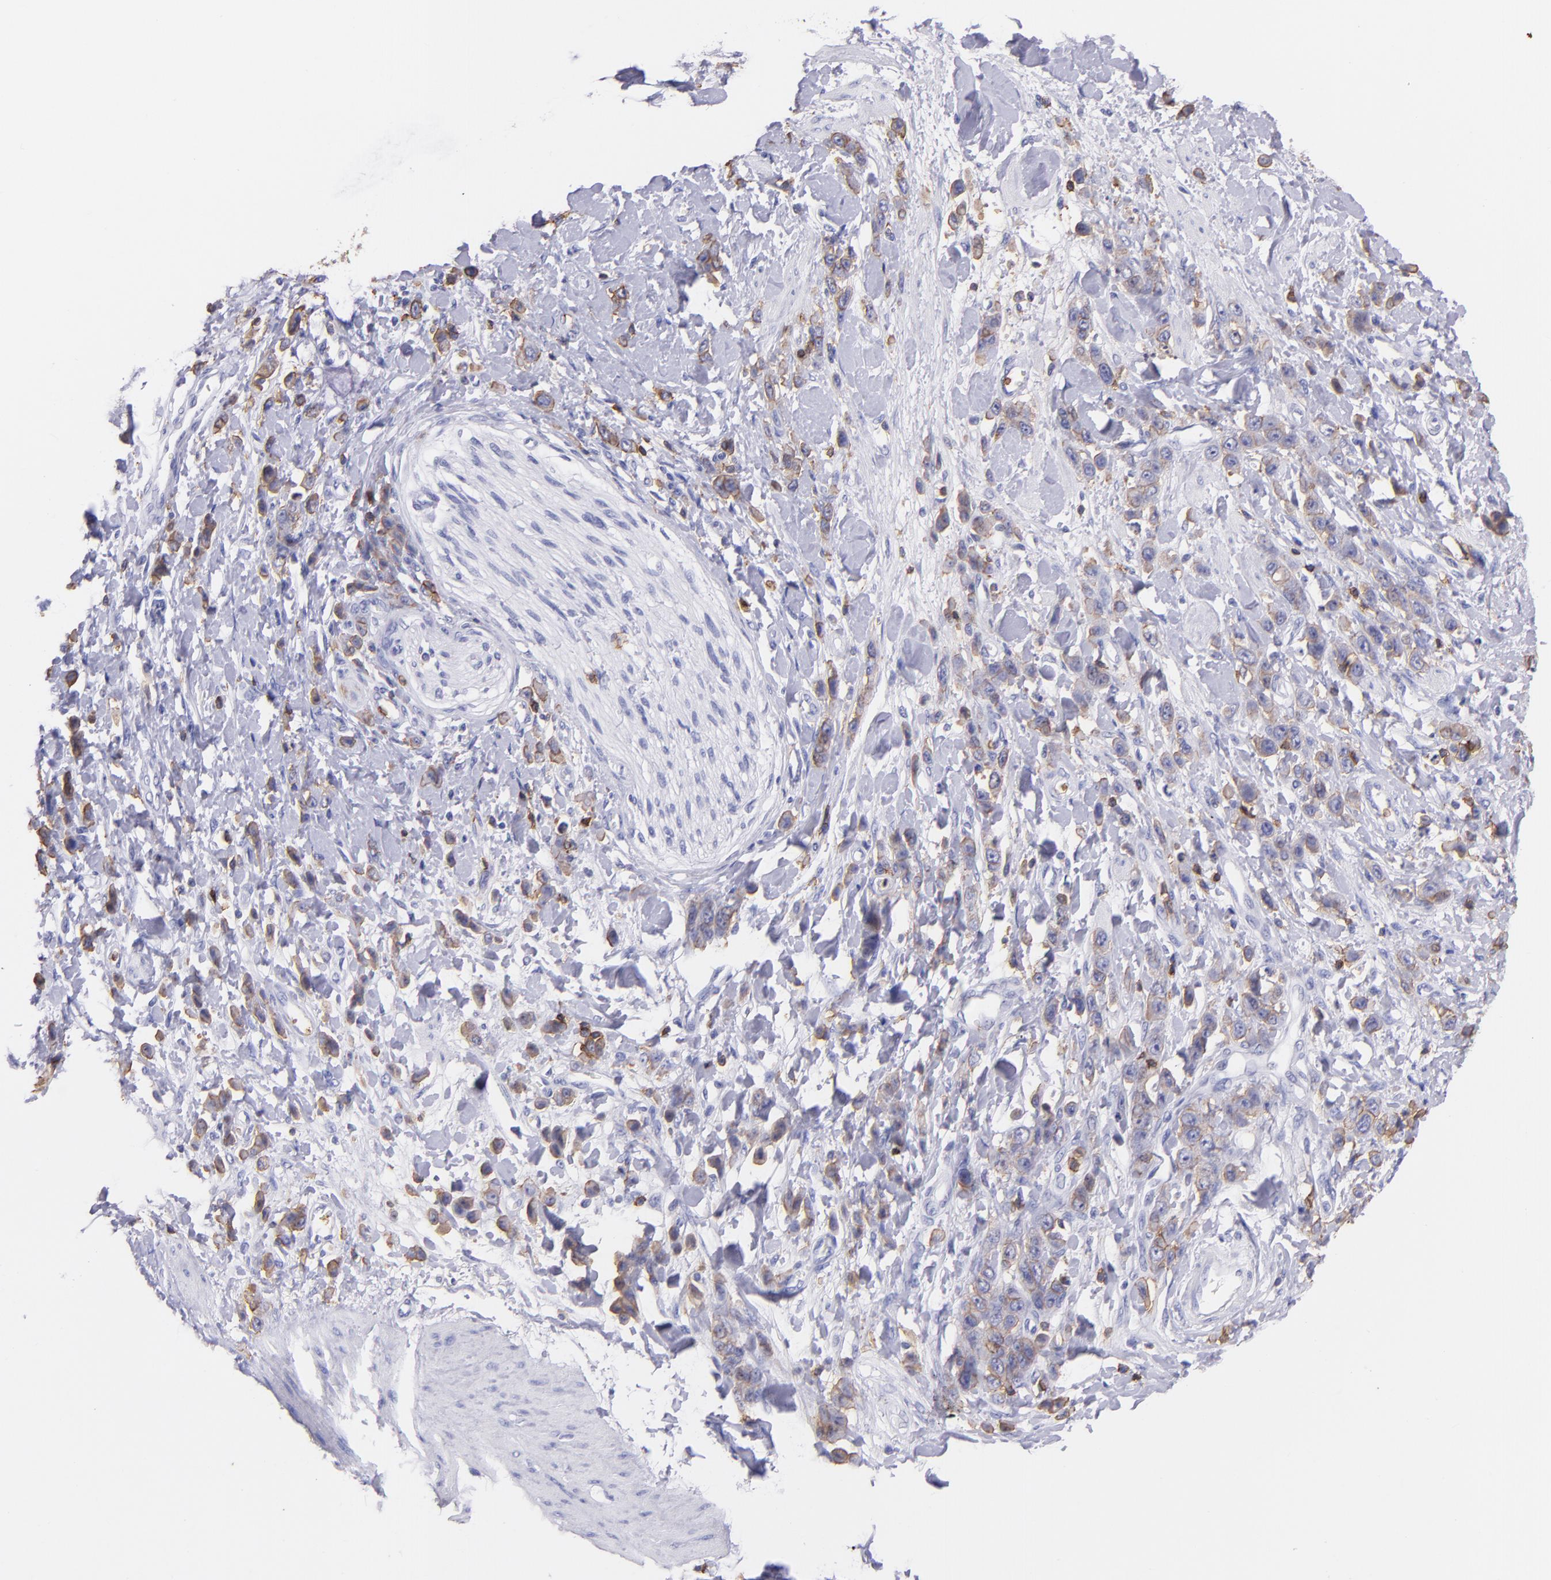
{"staining": {"intensity": "weak", "quantity": "25%-75%", "location": "cytoplasmic/membranous"}, "tissue": "stomach cancer", "cell_type": "Tumor cells", "image_type": "cancer", "snomed": [{"axis": "morphology", "description": "Normal tissue, NOS"}, {"axis": "morphology", "description": "Adenocarcinoma, NOS"}, {"axis": "topography", "description": "Stomach"}], "caption": "IHC (DAB) staining of stomach adenocarcinoma reveals weak cytoplasmic/membranous protein positivity in about 25%-75% of tumor cells. Nuclei are stained in blue.", "gene": "SPN", "patient": {"sex": "male", "age": 82}}